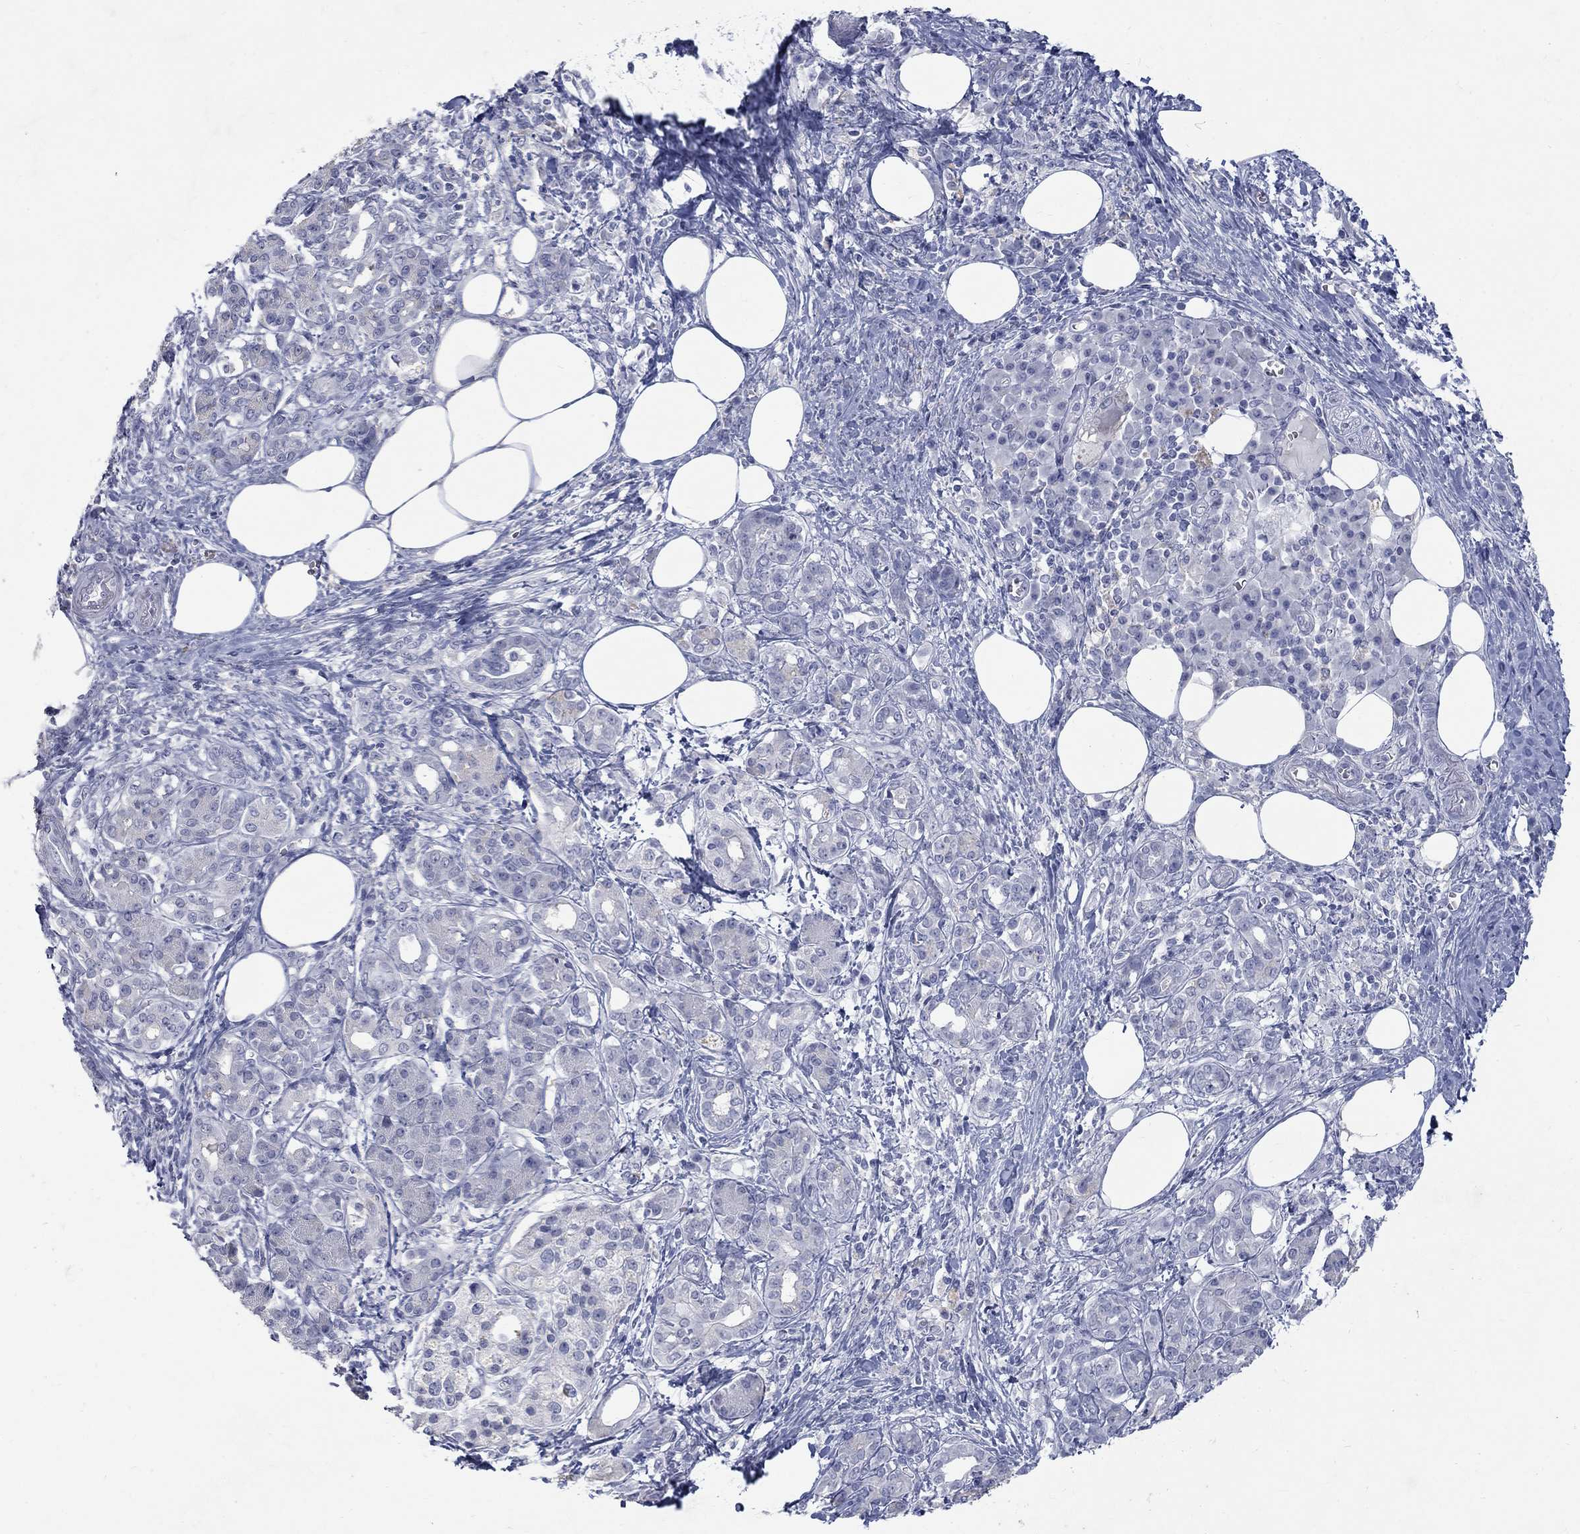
{"staining": {"intensity": "negative", "quantity": "none", "location": "none"}, "tissue": "pancreatic cancer", "cell_type": "Tumor cells", "image_type": "cancer", "snomed": [{"axis": "morphology", "description": "Adenocarcinoma, NOS"}, {"axis": "topography", "description": "Pancreas"}], "caption": "Pancreatic adenocarcinoma was stained to show a protein in brown. There is no significant staining in tumor cells.", "gene": "RFTN2", "patient": {"sex": "female", "age": 73}}